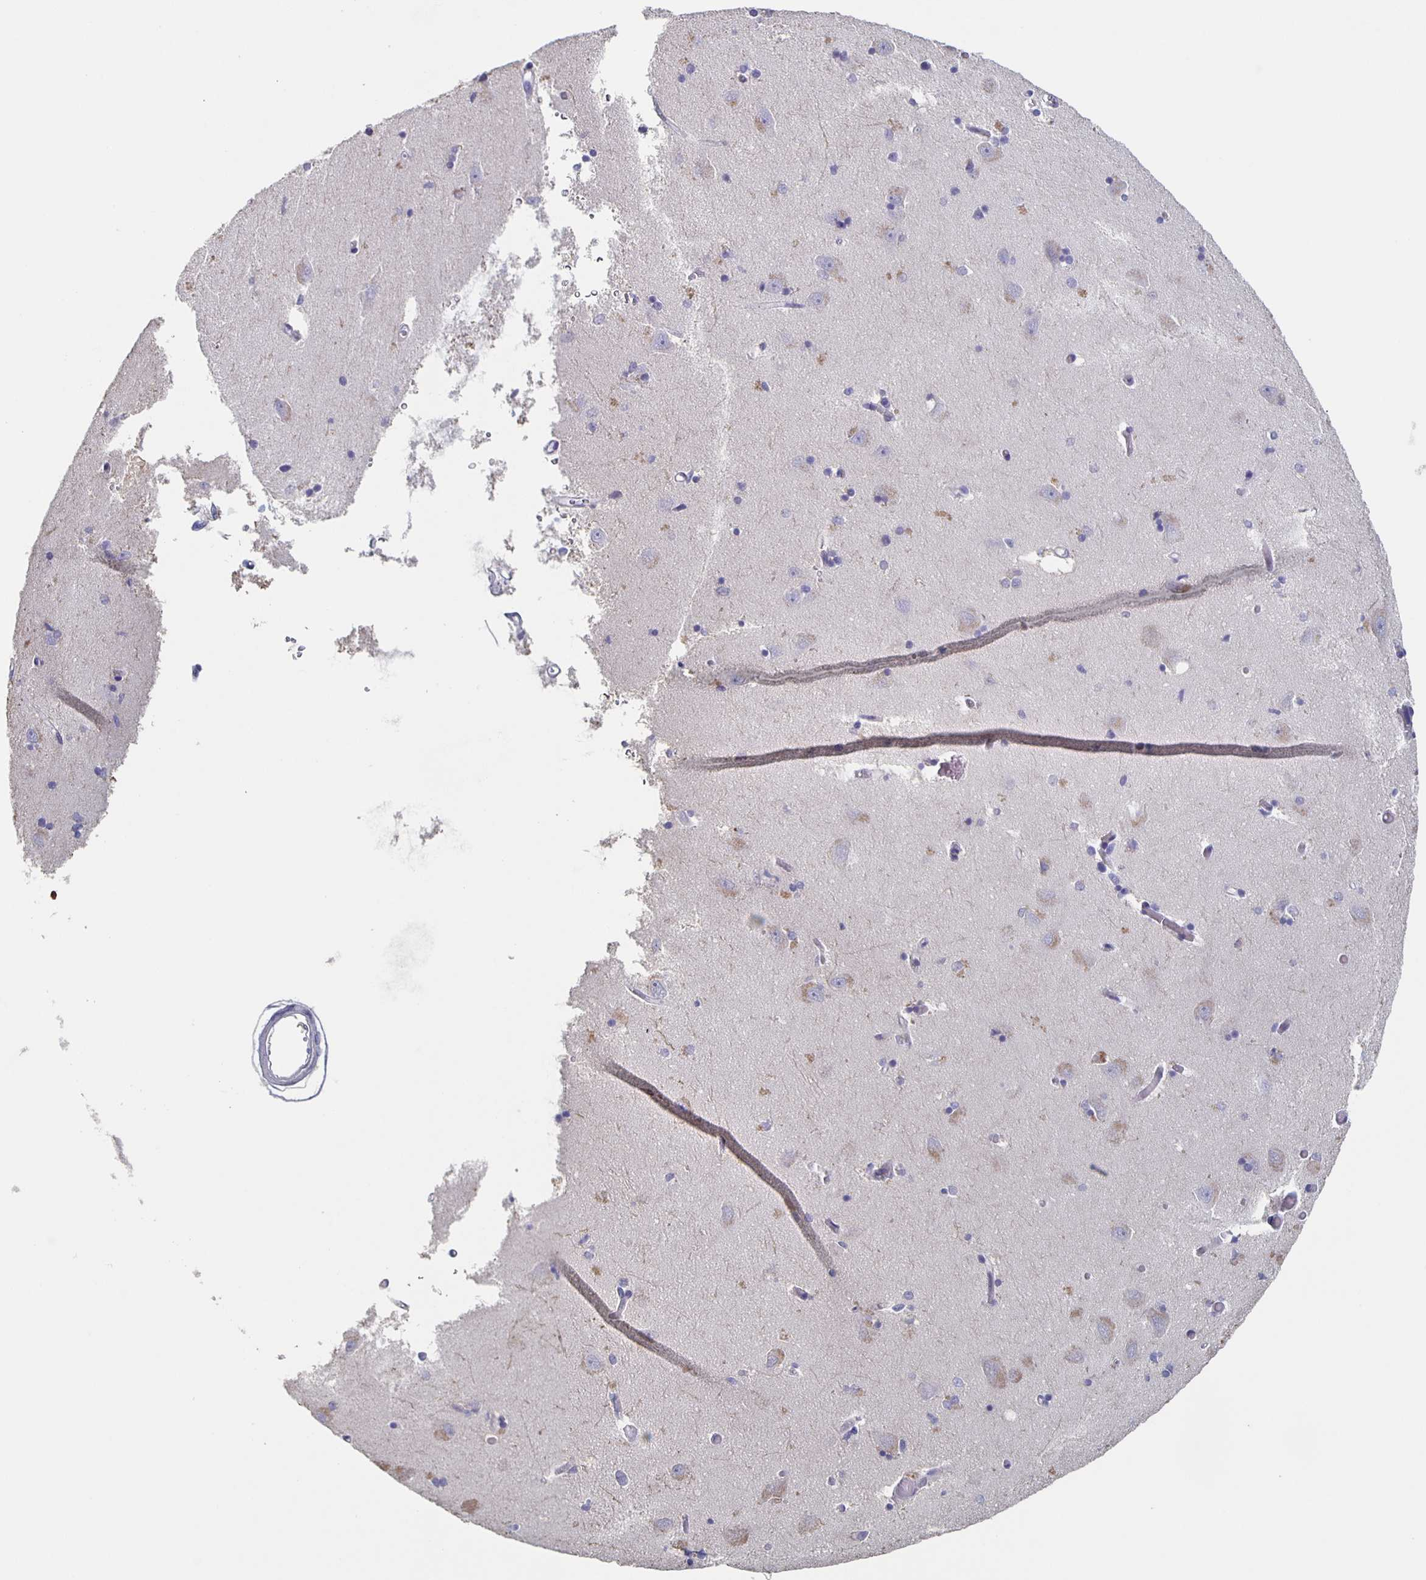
{"staining": {"intensity": "negative", "quantity": "none", "location": "none"}, "tissue": "caudate", "cell_type": "Glial cells", "image_type": "normal", "snomed": [{"axis": "morphology", "description": "Normal tissue, NOS"}, {"axis": "topography", "description": "Lateral ventricle wall"}, {"axis": "topography", "description": "Hippocampus"}], "caption": "The photomicrograph reveals no significant expression in glial cells of caudate. (IHC, brightfield microscopy, high magnification).", "gene": "CACNA2D2", "patient": {"sex": "female", "age": 63}}